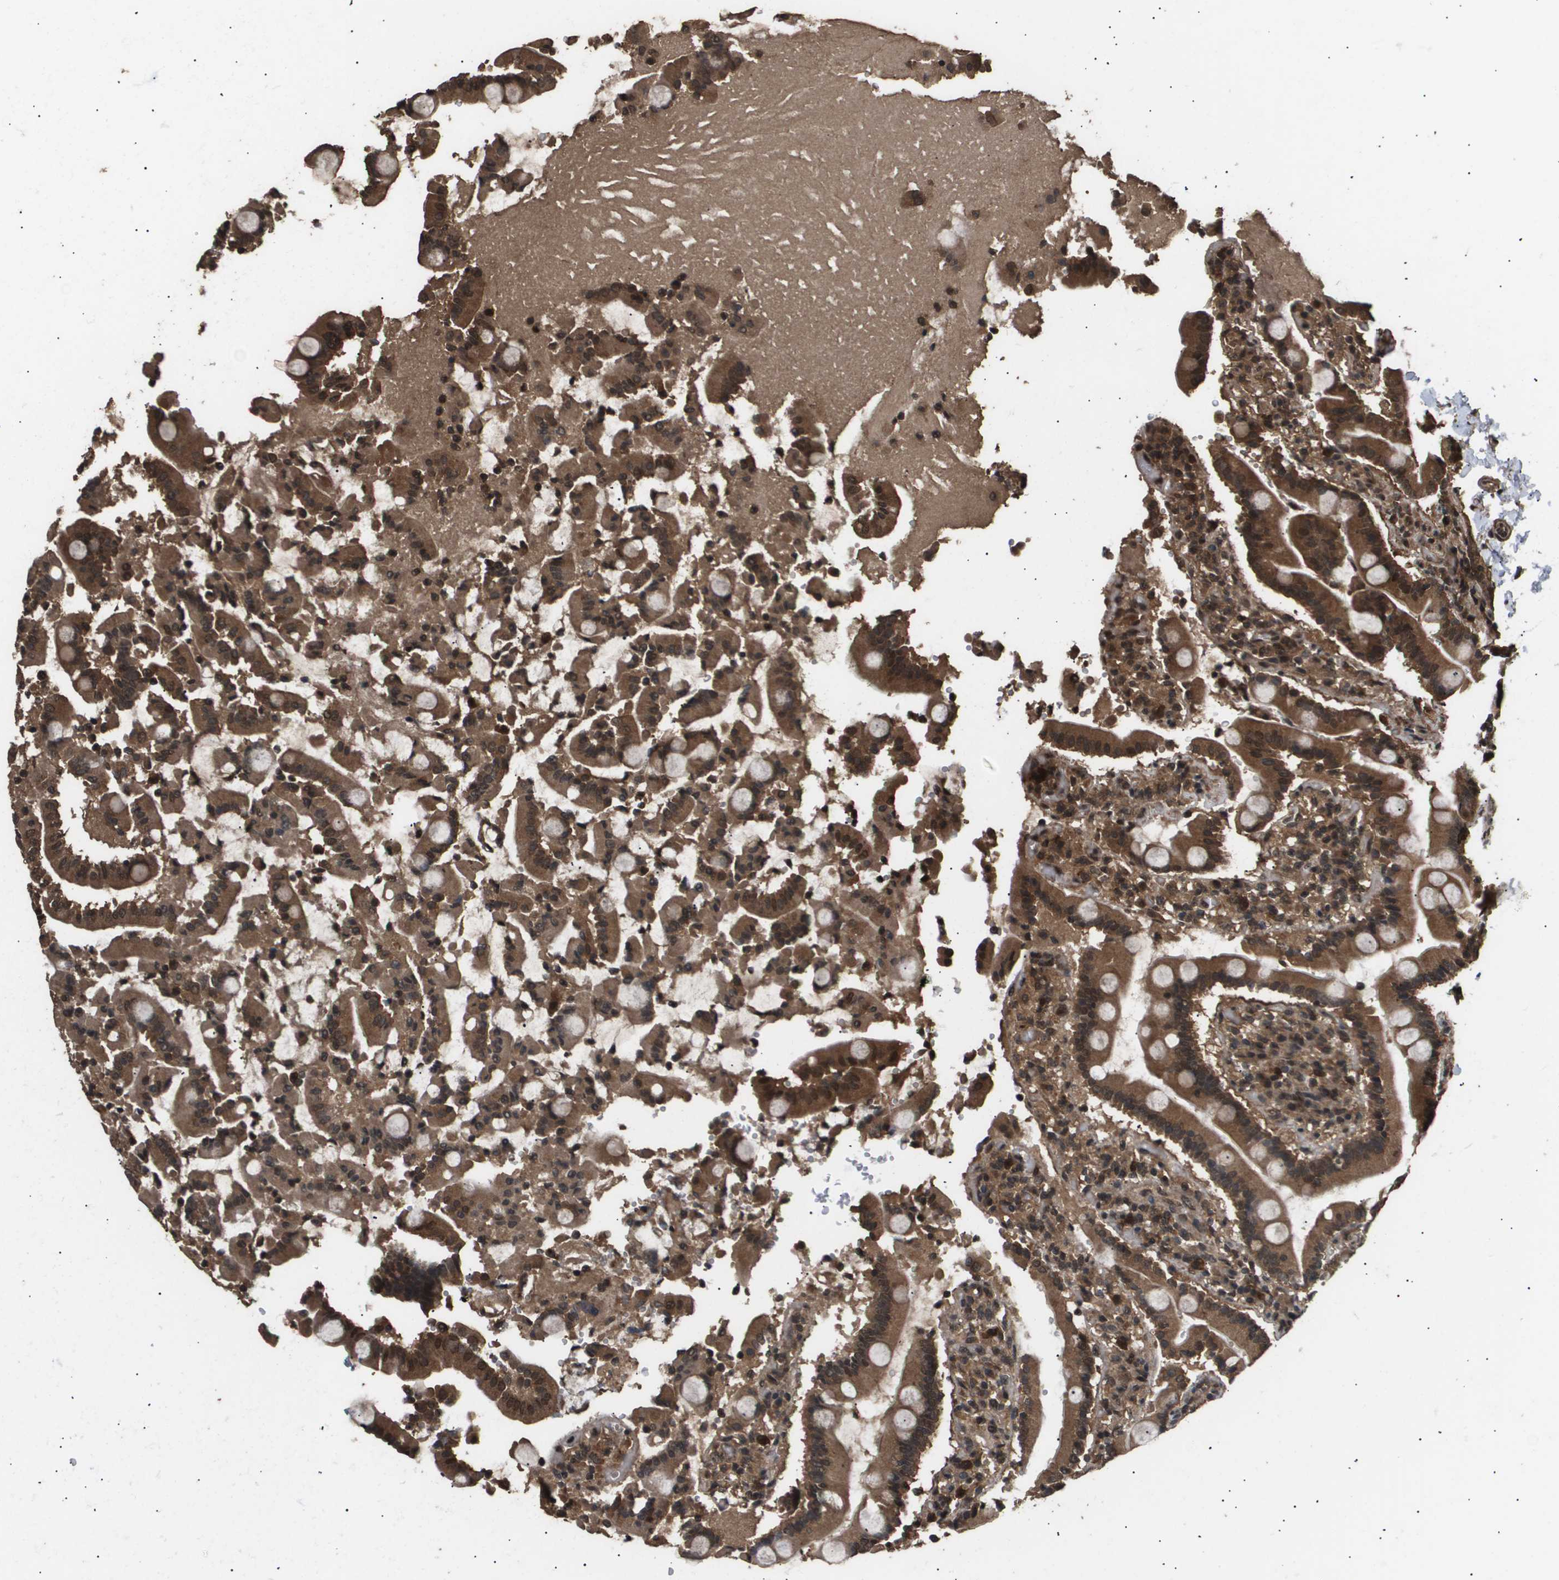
{"staining": {"intensity": "moderate", "quantity": ">75%", "location": "cytoplasmic/membranous"}, "tissue": "duodenum", "cell_type": "Glandular cells", "image_type": "normal", "snomed": [{"axis": "morphology", "description": "Normal tissue, NOS"}, {"axis": "topography", "description": "Duodenum"}], "caption": "The histopathology image displays a brown stain indicating the presence of a protein in the cytoplasmic/membranous of glandular cells in duodenum. (DAB IHC with brightfield microscopy, high magnification).", "gene": "ING1", "patient": {"sex": "female", "age": 53}}